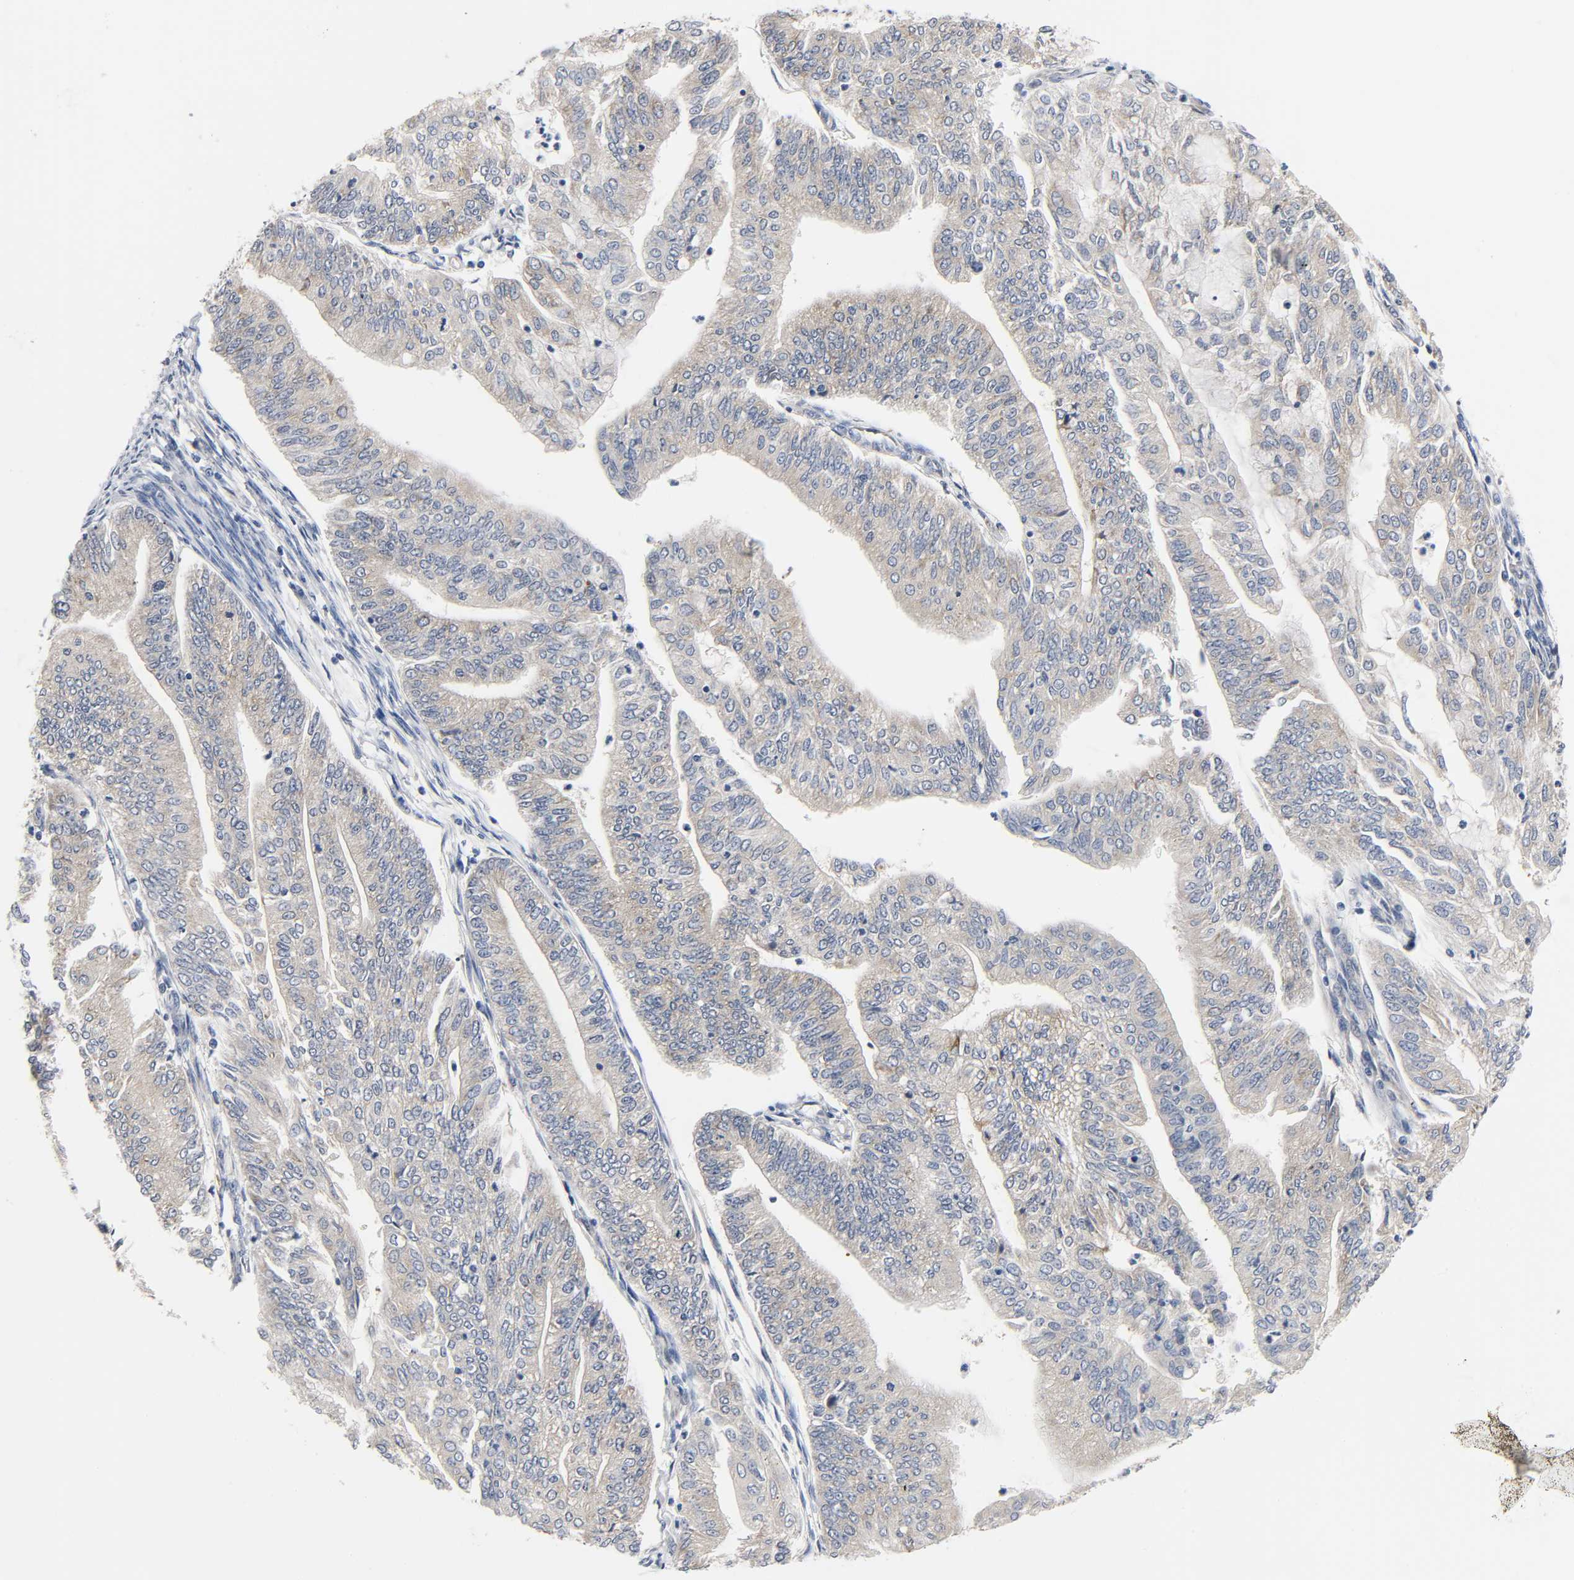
{"staining": {"intensity": "weak", "quantity": ">75%", "location": "cytoplasmic/membranous"}, "tissue": "endometrial cancer", "cell_type": "Tumor cells", "image_type": "cancer", "snomed": [{"axis": "morphology", "description": "Adenocarcinoma, NOS"}, {"axis": "topography", "description": "Endometrium"}], "caption": "Protein analysis of endometrial adenocarcinoma tissue shows weak cytoplasmic/membranous staining in approximately >75% of tumor cells.", "gene": "FYN", "patient": {"sex": "female", "age": 59}}